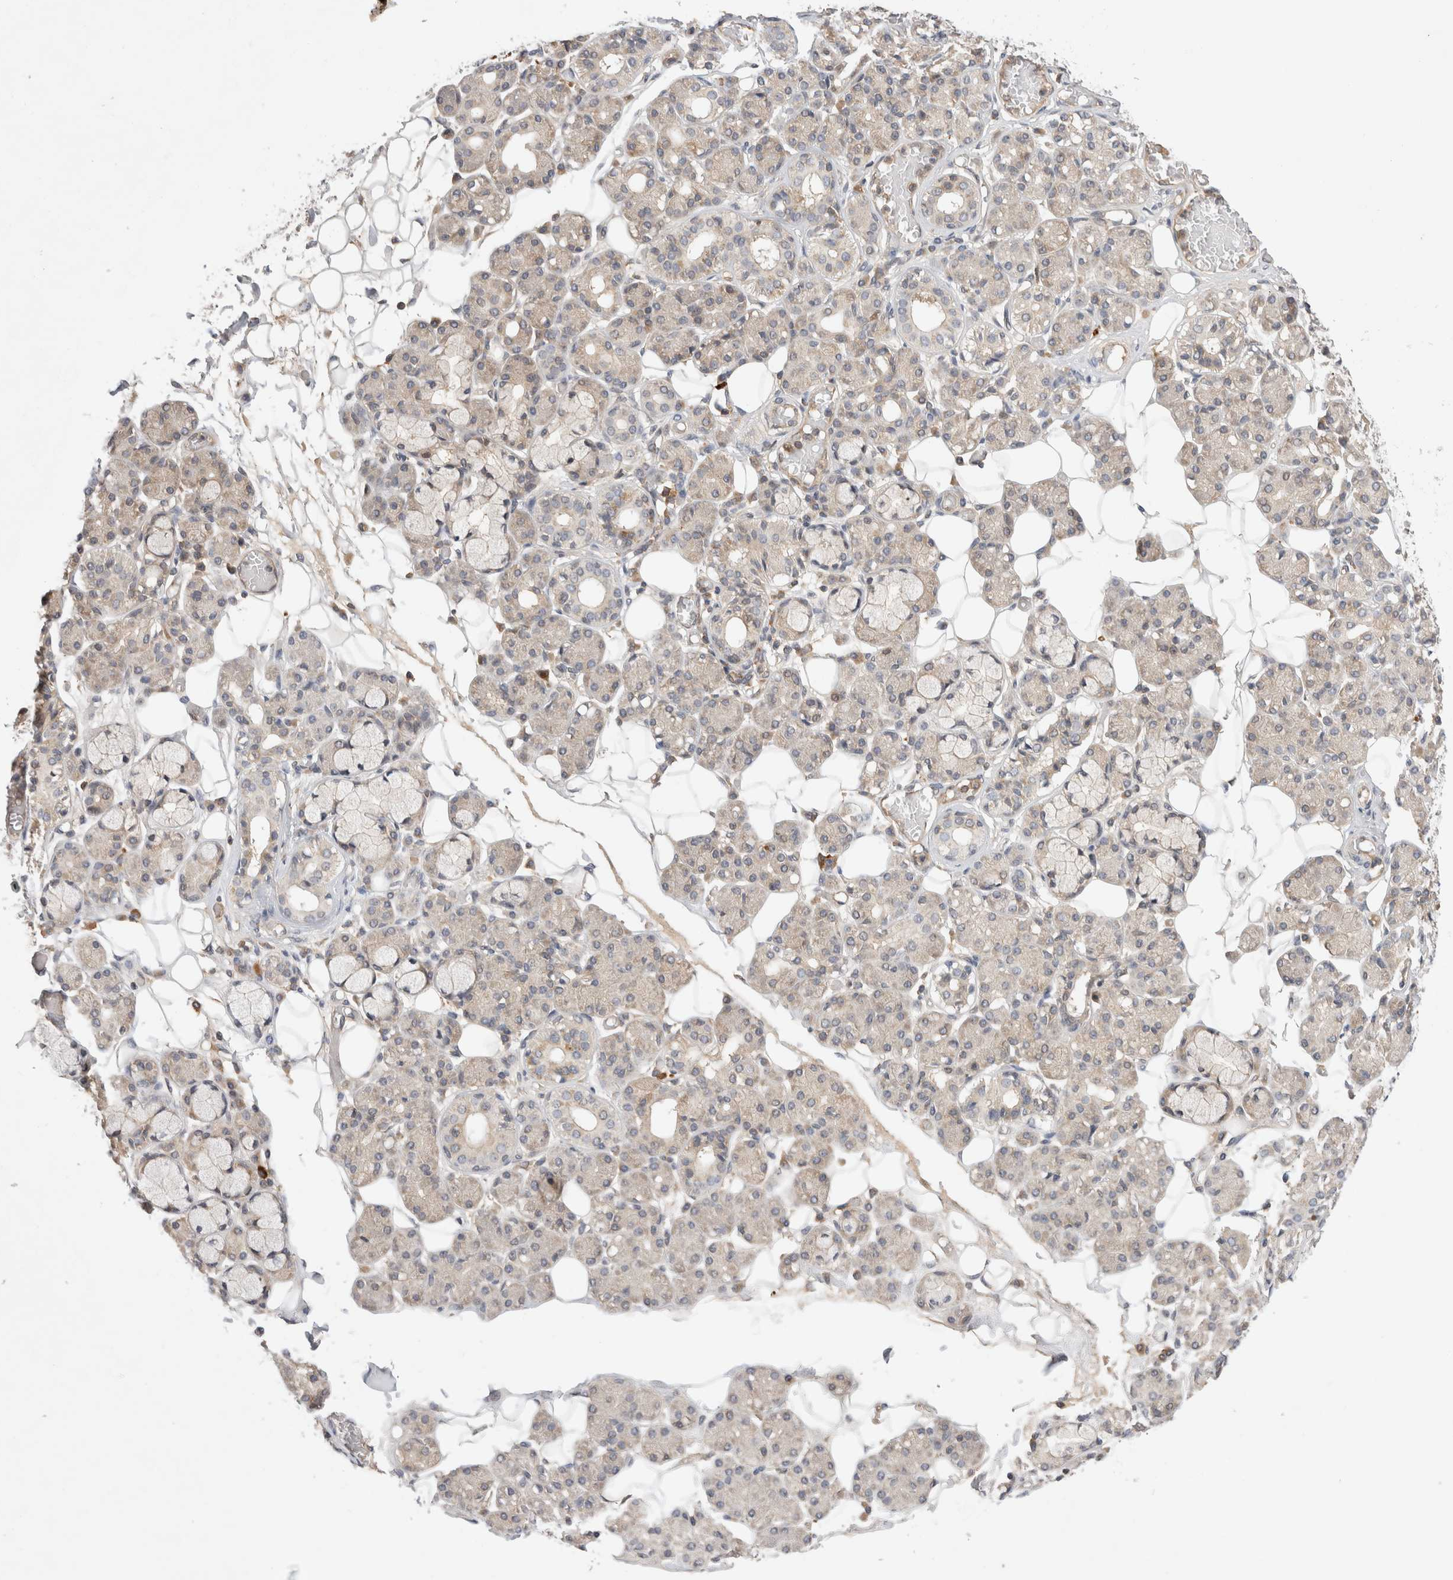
{"staining": {"intensity": "weak", "quantity": "25%-75%", "location": "cytoplasmic/membranous"}, "tissue": "salivary gland", "cell_type": "Glandular cells", "image_type": "normal", "snomed": [{"axis": "morphology", "description": "Normal tissue, NOS"}, {"axis": "topography", "description": "Salivary gland"}], "caption": "Immunohistochemical staining of benign salivary gland demonstrates low levels of weak cytoplasmic/membranous positivity in approximately 25%-75% of glandular cells. (brown staining indicates protein expression, while blue staining denotes nuclei).", "gene": "NFKB1", "patient": {"sex": "male", "age": 63}}